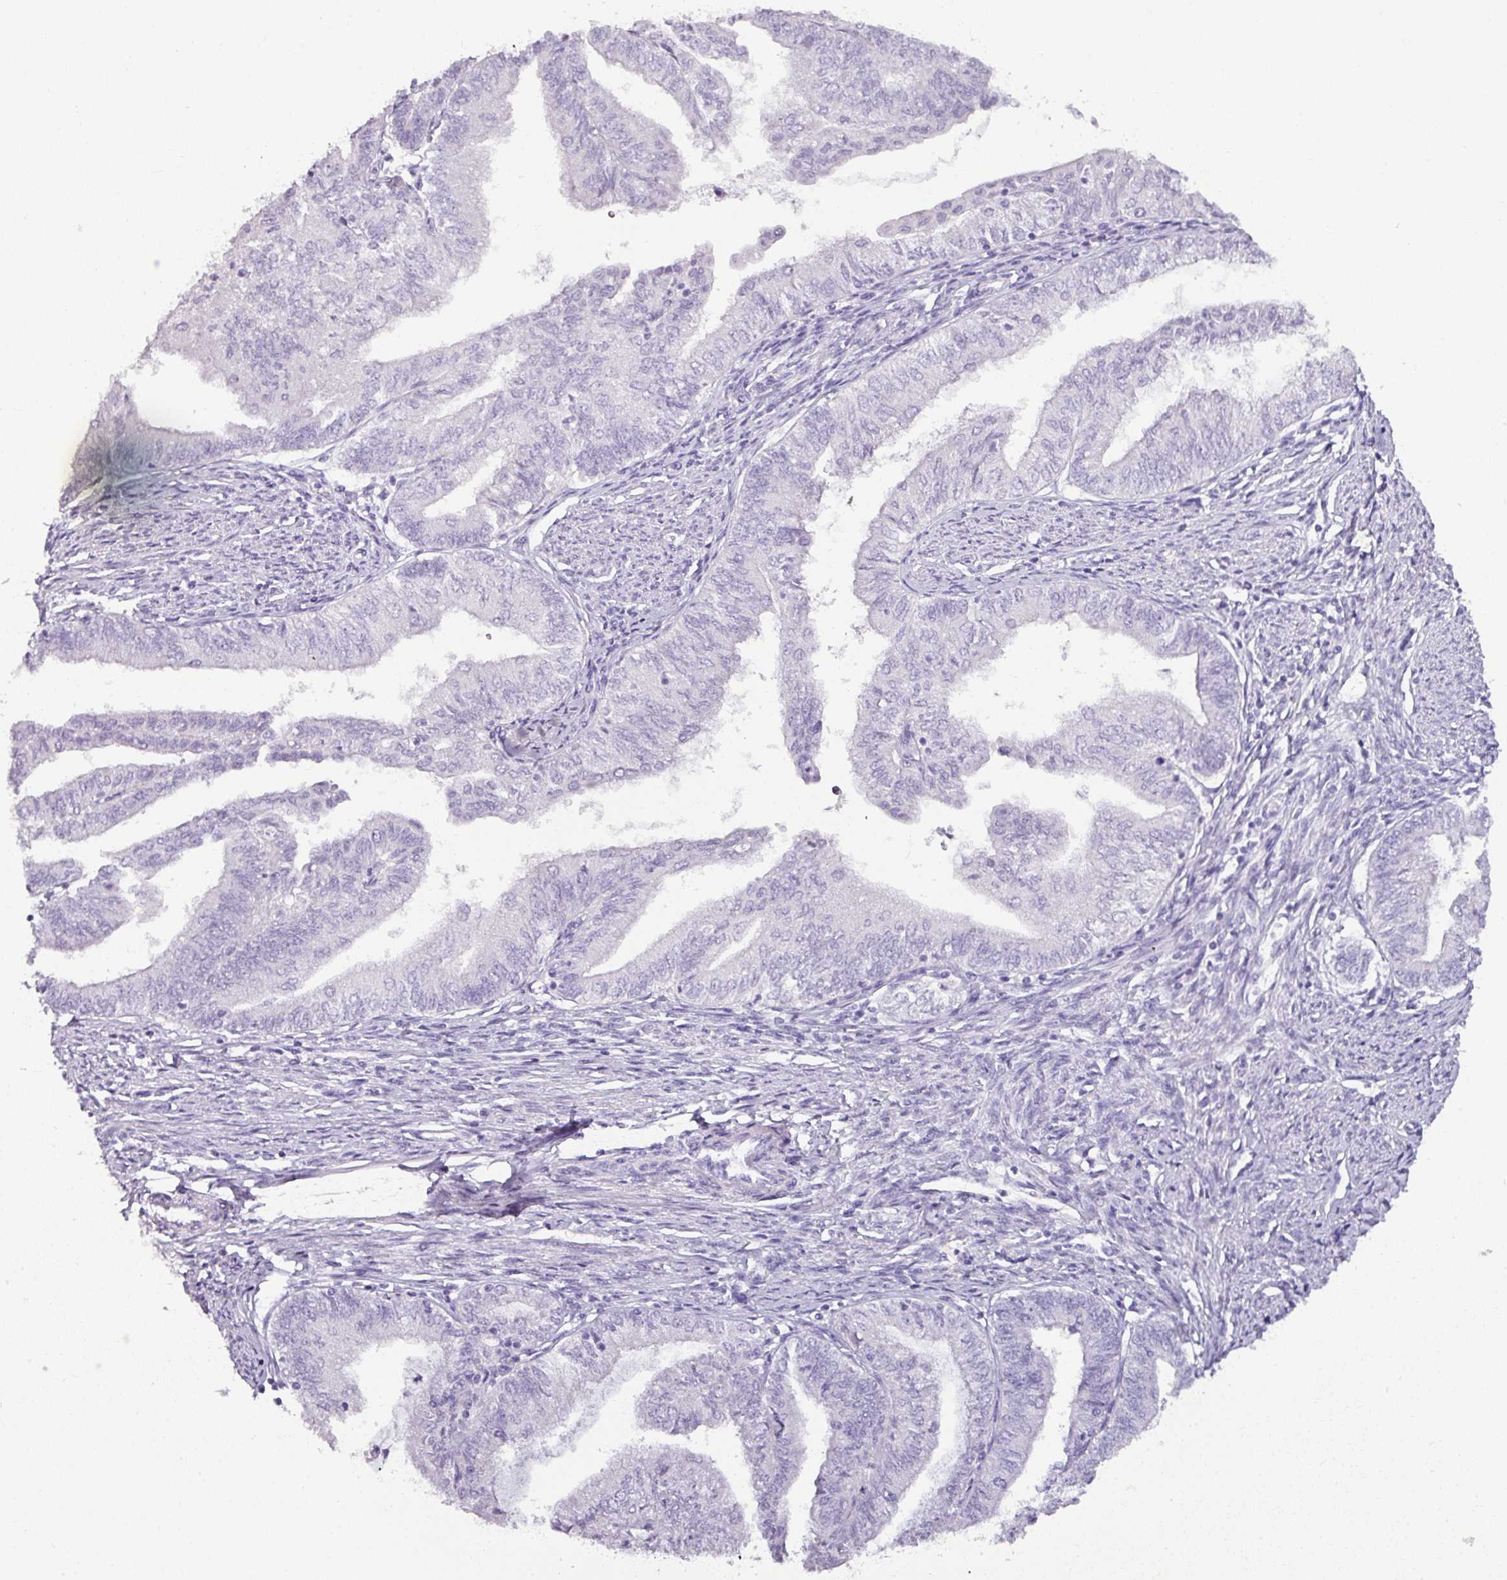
{"staining": {"intensity": "negative", "quantity": "none", "location": "none"}, "tissue": "endometrial cancer", "cell_type": "Tumor cells", "image_type": "cancer", "snomed": [{"axis": "morphology", "description": "Adenocarcinoma, NOS"}, {"axis": "topography", "description": "Endometrium"}], "caption": "Endometrial adenocarcinoma was stained to show a protein in brown. There is no significant expression in tumor cells.", "gene": "NAPSA", "patient": {"sex": "female", "age": 66}}